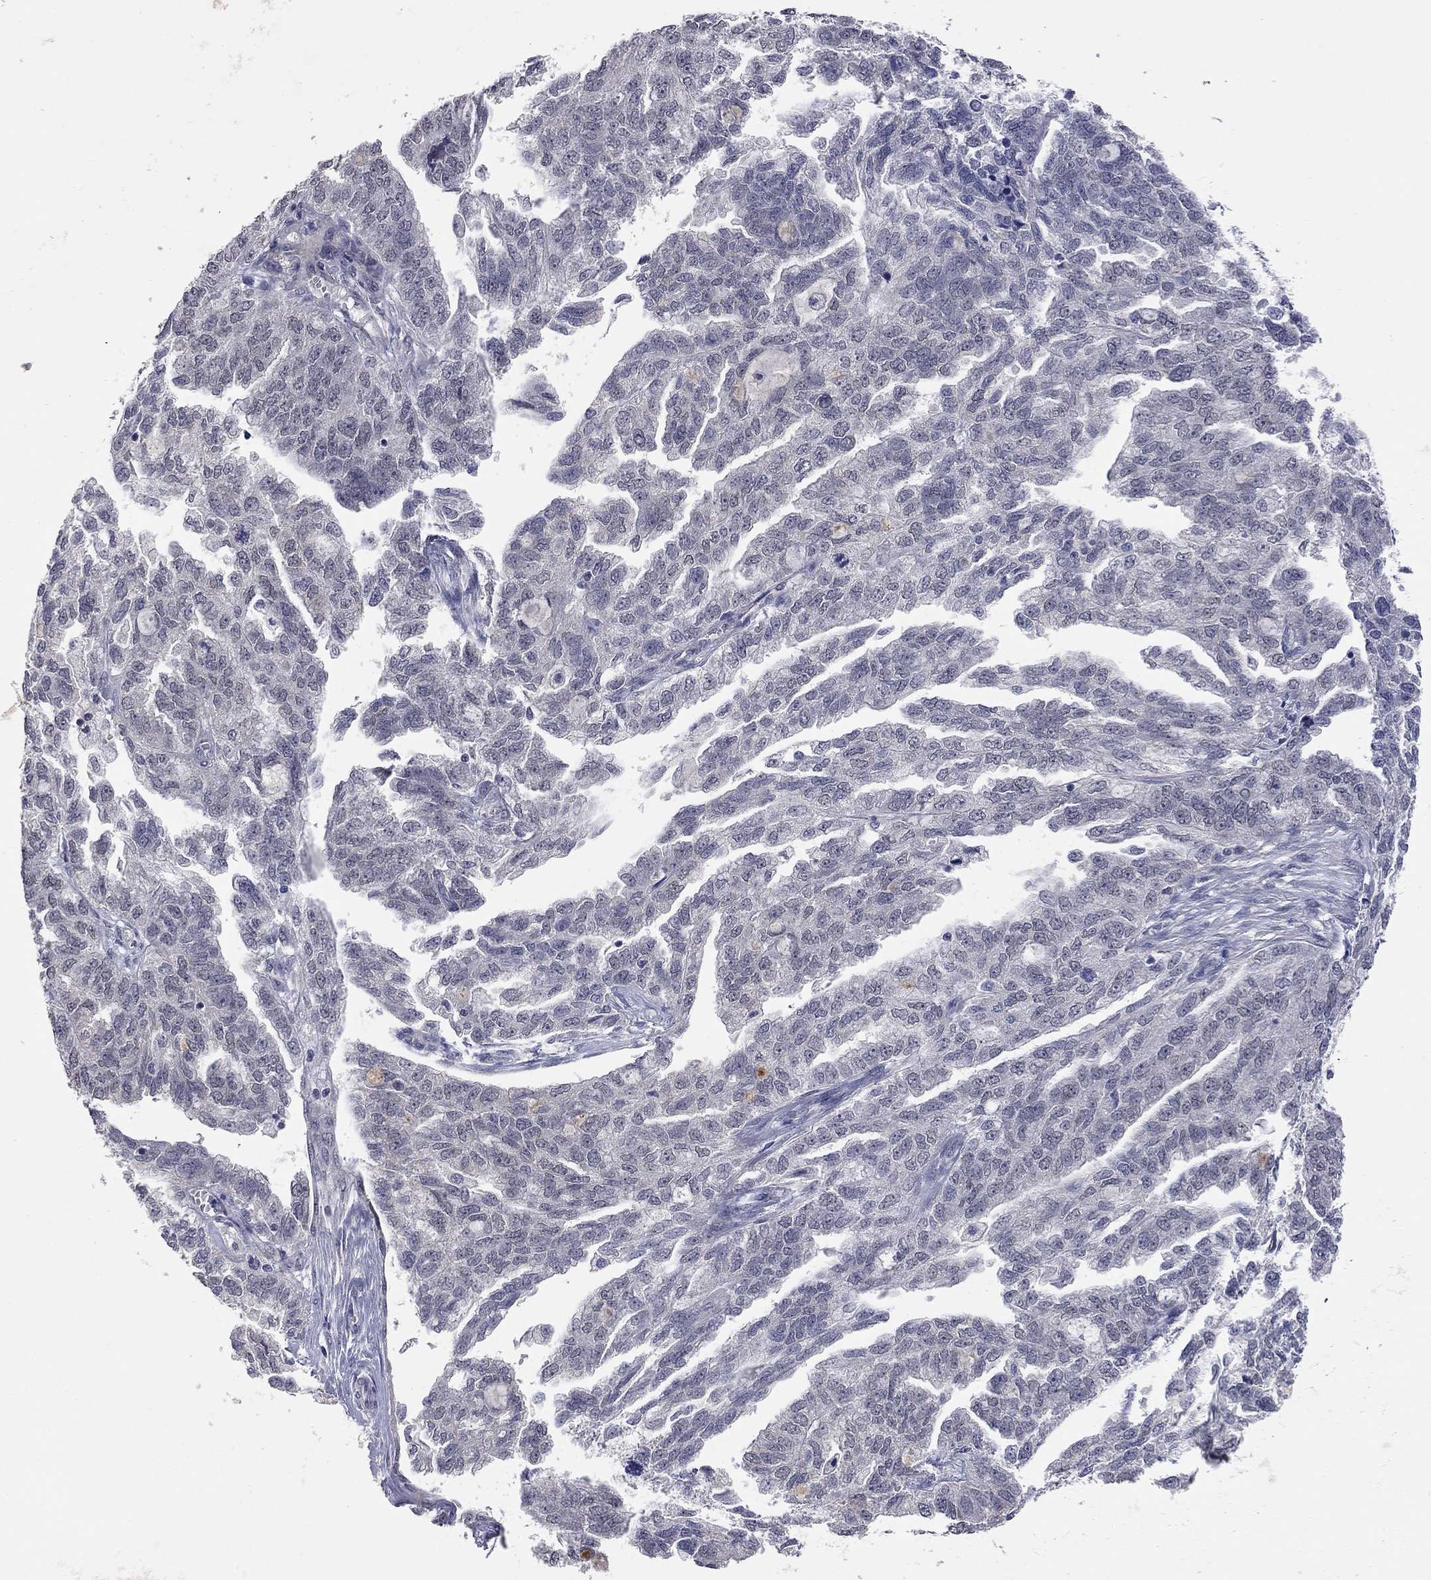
{"staining": {"intensity": "negative", "quantity": "none", "location": "none"}, "tissue": "ovarian cancer", "cell_type": "Tumor cells", "image_type": "cancer", "snomed": [{"axis": "morphology", "description": "Cystadenocarcinoma, serous, NOS"}, {"axis": "topography", "description": "Ovary"}], "caption": "DAB (3,3'-diaminobenzidine) immunohistochemical staining of ovarian cancer (serous cystadenocarcinoma) displays no significant staining in tumor cells.", "gene": "FABP12", "patient": {"sex": "female", "age": 51}}